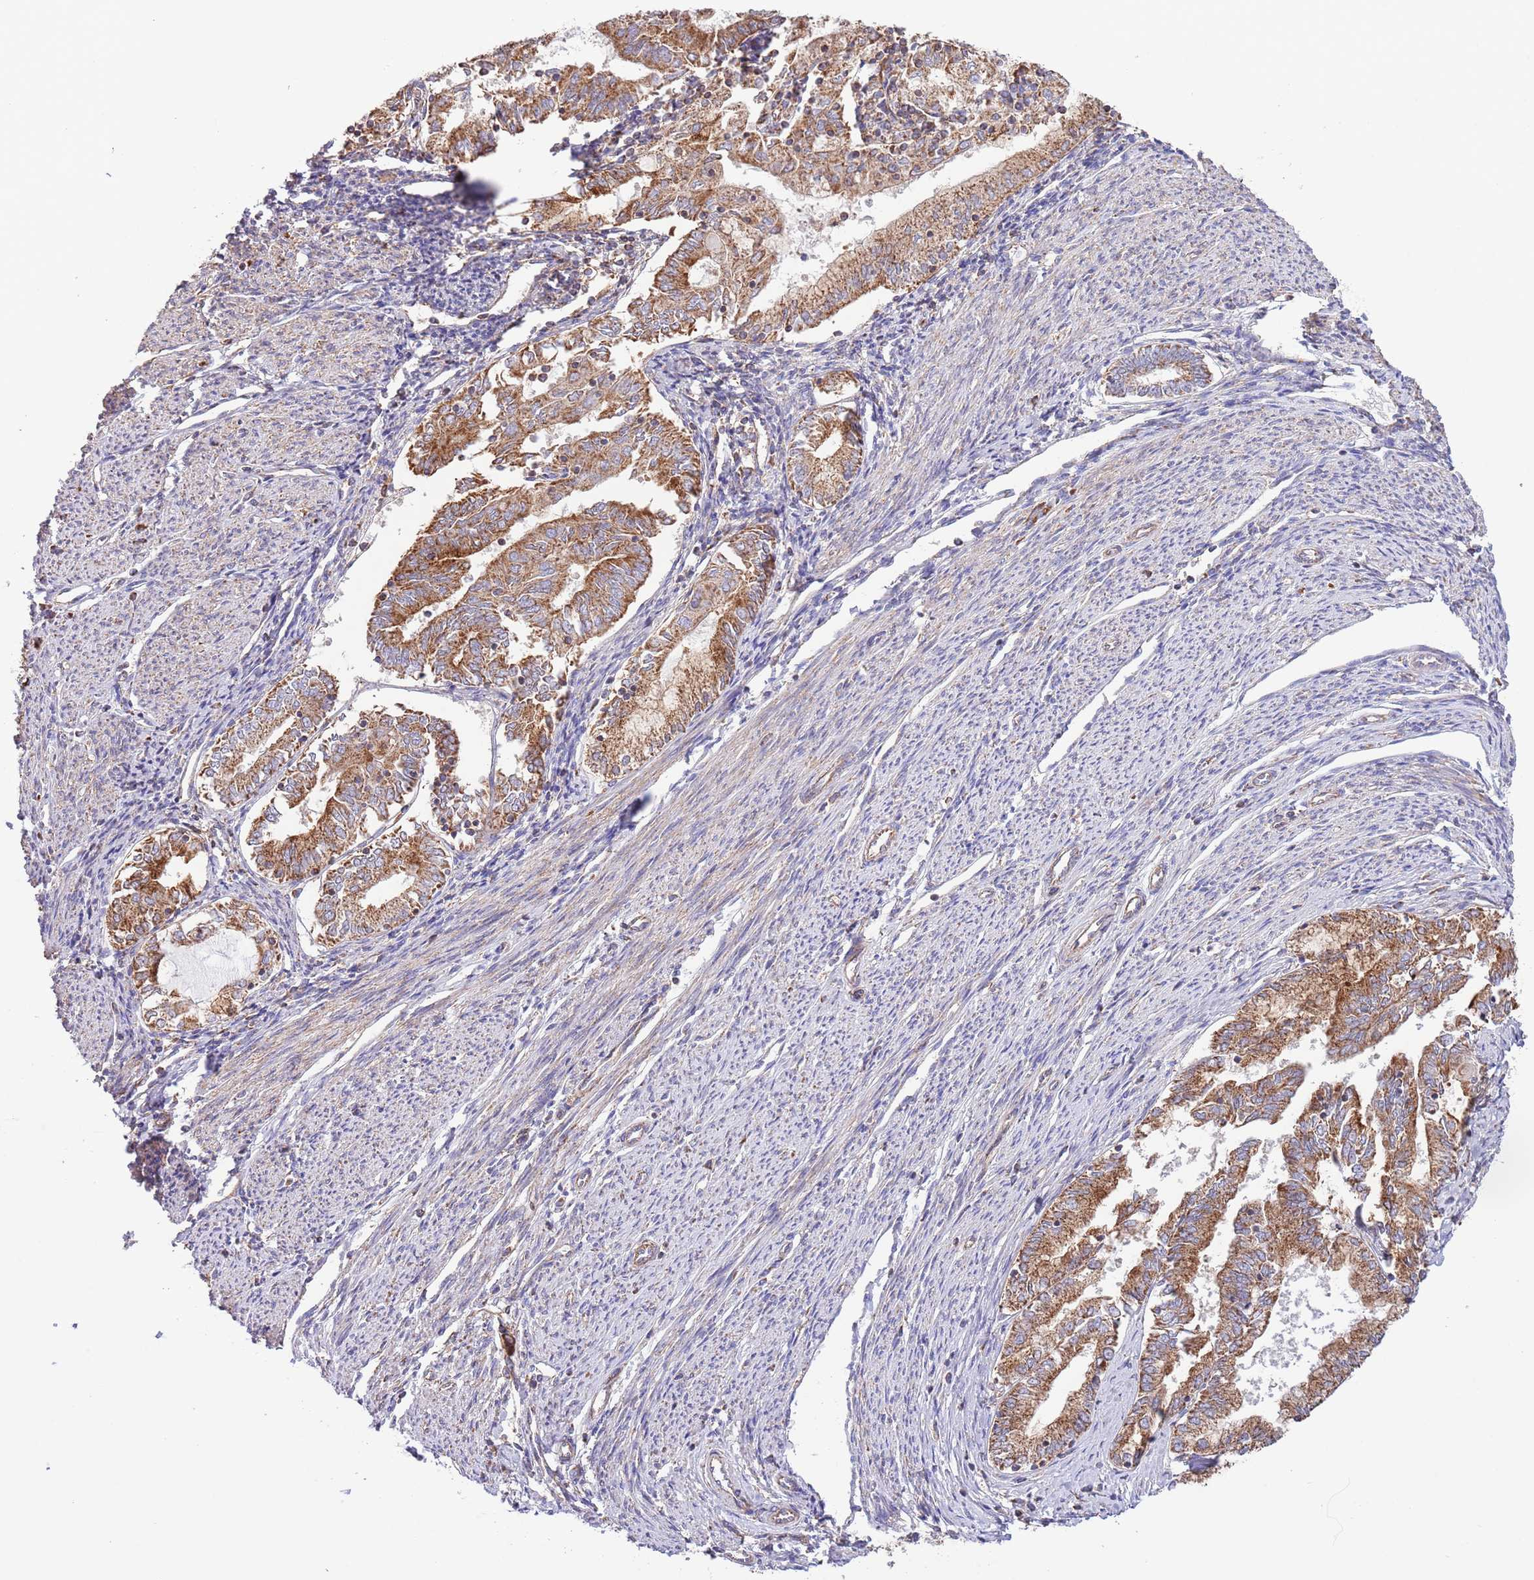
{"staining": {"intensity": "moderate", "quantity": ">75%", "location": "cytoplasmic/membranous"}, "tissue": "endometrial cancer", "cell_type": "Tumor cells", "image_type": "cancer", "snomed": [{"axis": "morphology", "description": "Adenocarcinoma, NOS"}, {"axis": "topography", "description": "Endometrium"}], "caption": "Immunohistochemistry of human adenocarcinoma (endometrial) displays medium levels of moderate cytoplasmic/membranous staining in about >75% of tumor cells. (DAB = brown stain, brightfield microscopy at high magnification).", "gene": "DNAJA3", "patient": {"sex": "female", "age": 79}}